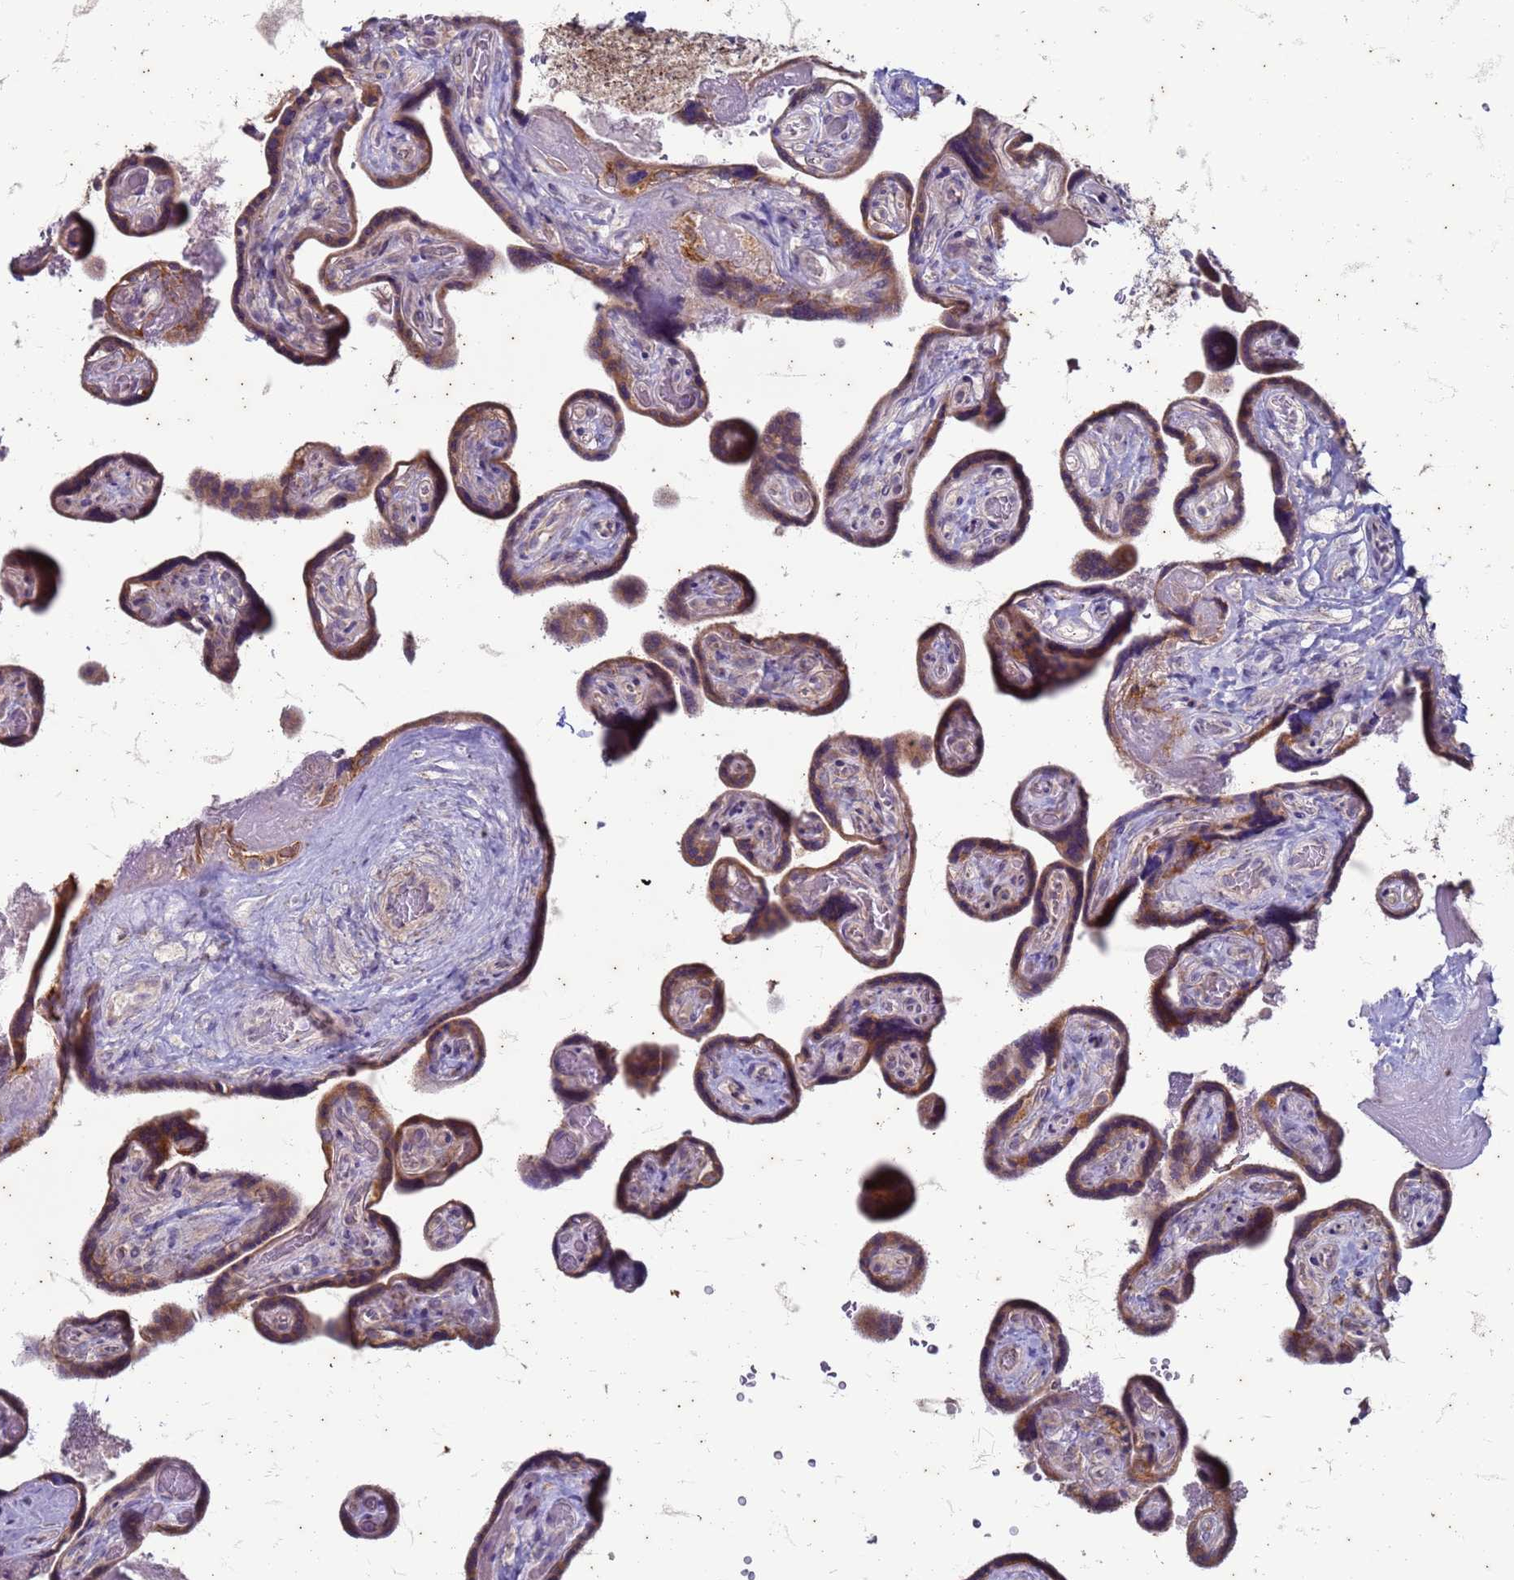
{"staining": {"intensity": "moderate", "quantity": ">75%", "location": "cytoplasmic/membranous"}, "tissue": "placenta", "cell_type": "Trophoblastic cells", "image_type": "normal", "snomed": [{"axis": "morphology", "description": "Normal tissue, NOS"}, {"axis": "topography", "description": "Placenta"}], "caption": "Moderate cytoplasmic/membranous positivity for a protein is seen in about >75% of trophoblastic cells of unremarkable placenta using immunohistochemistry.", "gene": "SUCO", "patient": {"sex": "female", "age": 32}}